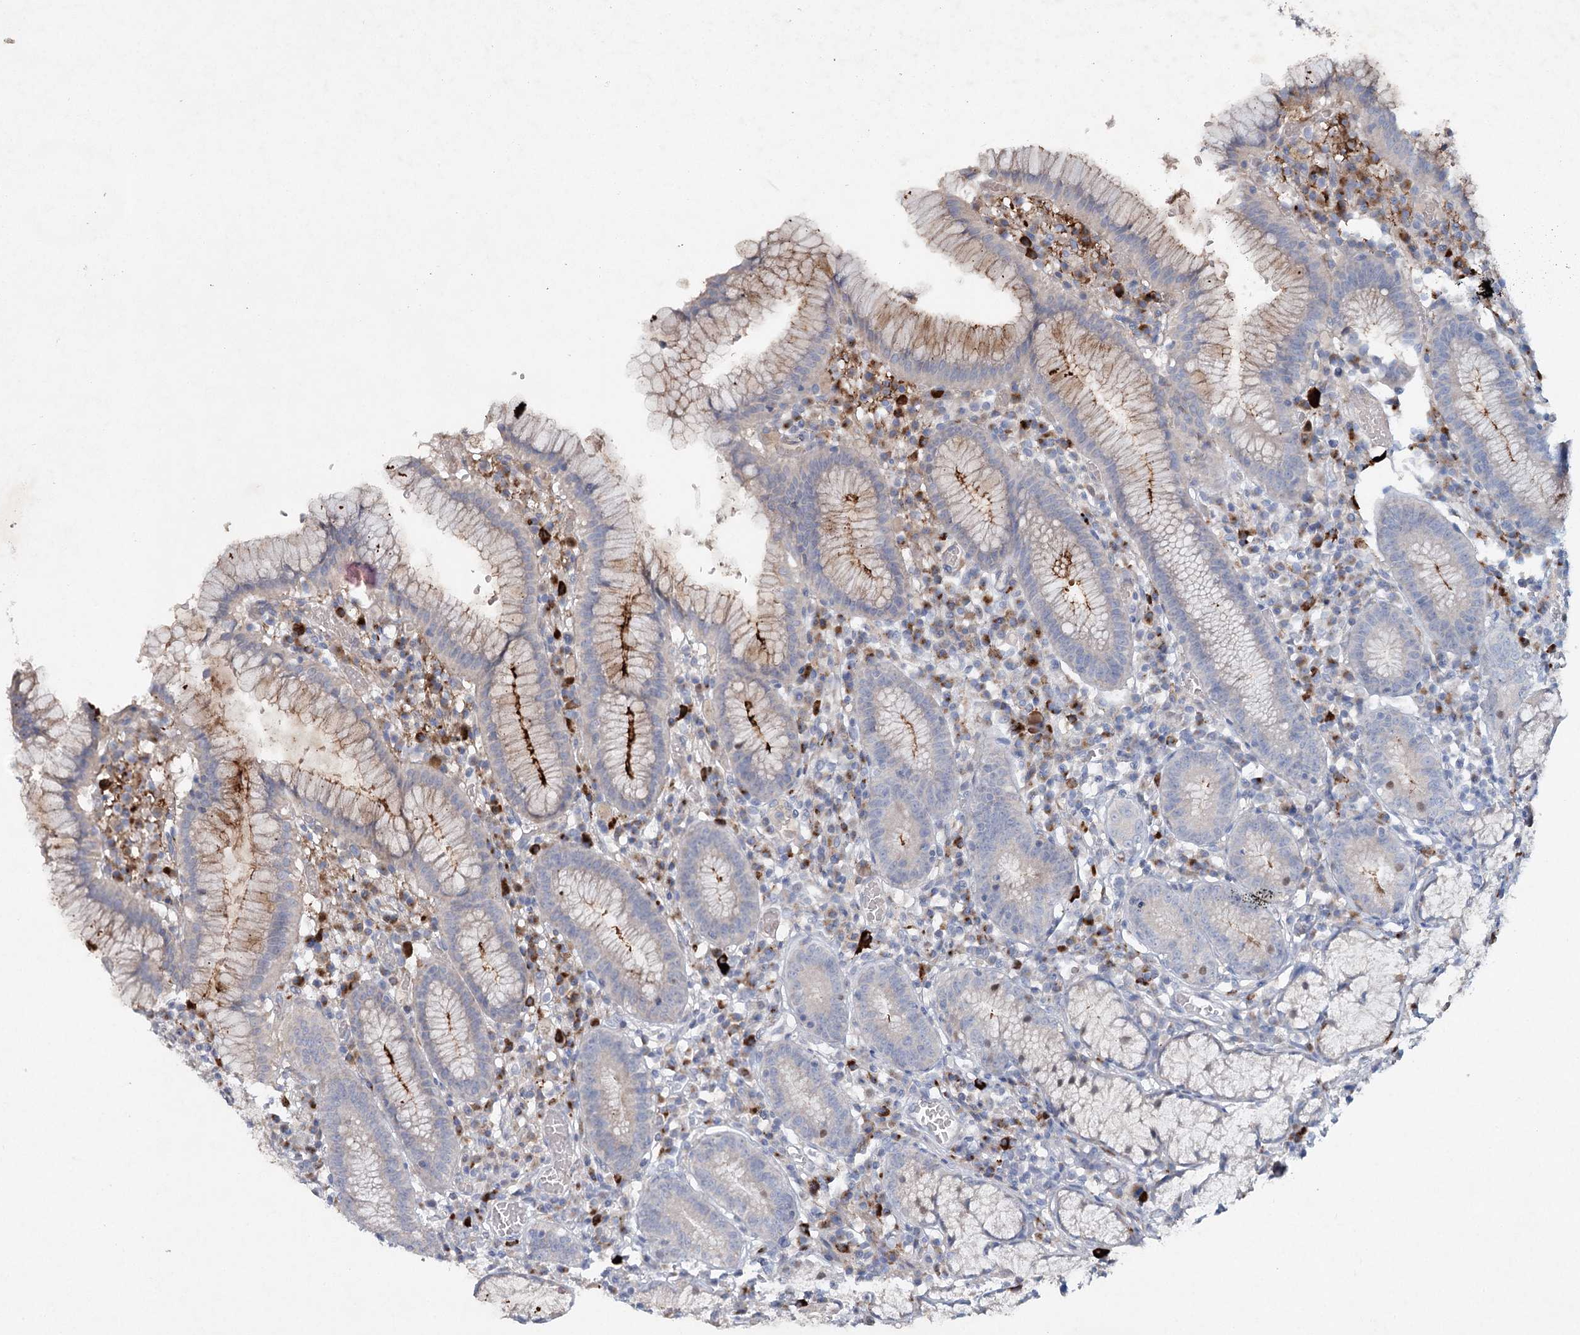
{"staining": {"intensity": "strong", "quantity": "<25%", "location": "cytoplasmic/membranous"}, "tissue": "stomach", "cell_type": "Glandular cells", "image_type": "normal", "snomed": [{"axis": "morphology", "description": "Normal tissue, NOS"}, {"axis": "topography", "description": "Stomach"}], "caption": "This is an image of immunohistochemistry staining of unremarkable stomach, which shows strong positivity in the cytoplasmic/membranous of glandular cells.", "gene": "RFX6", "patient": {"sex": "male", "age": 55}}